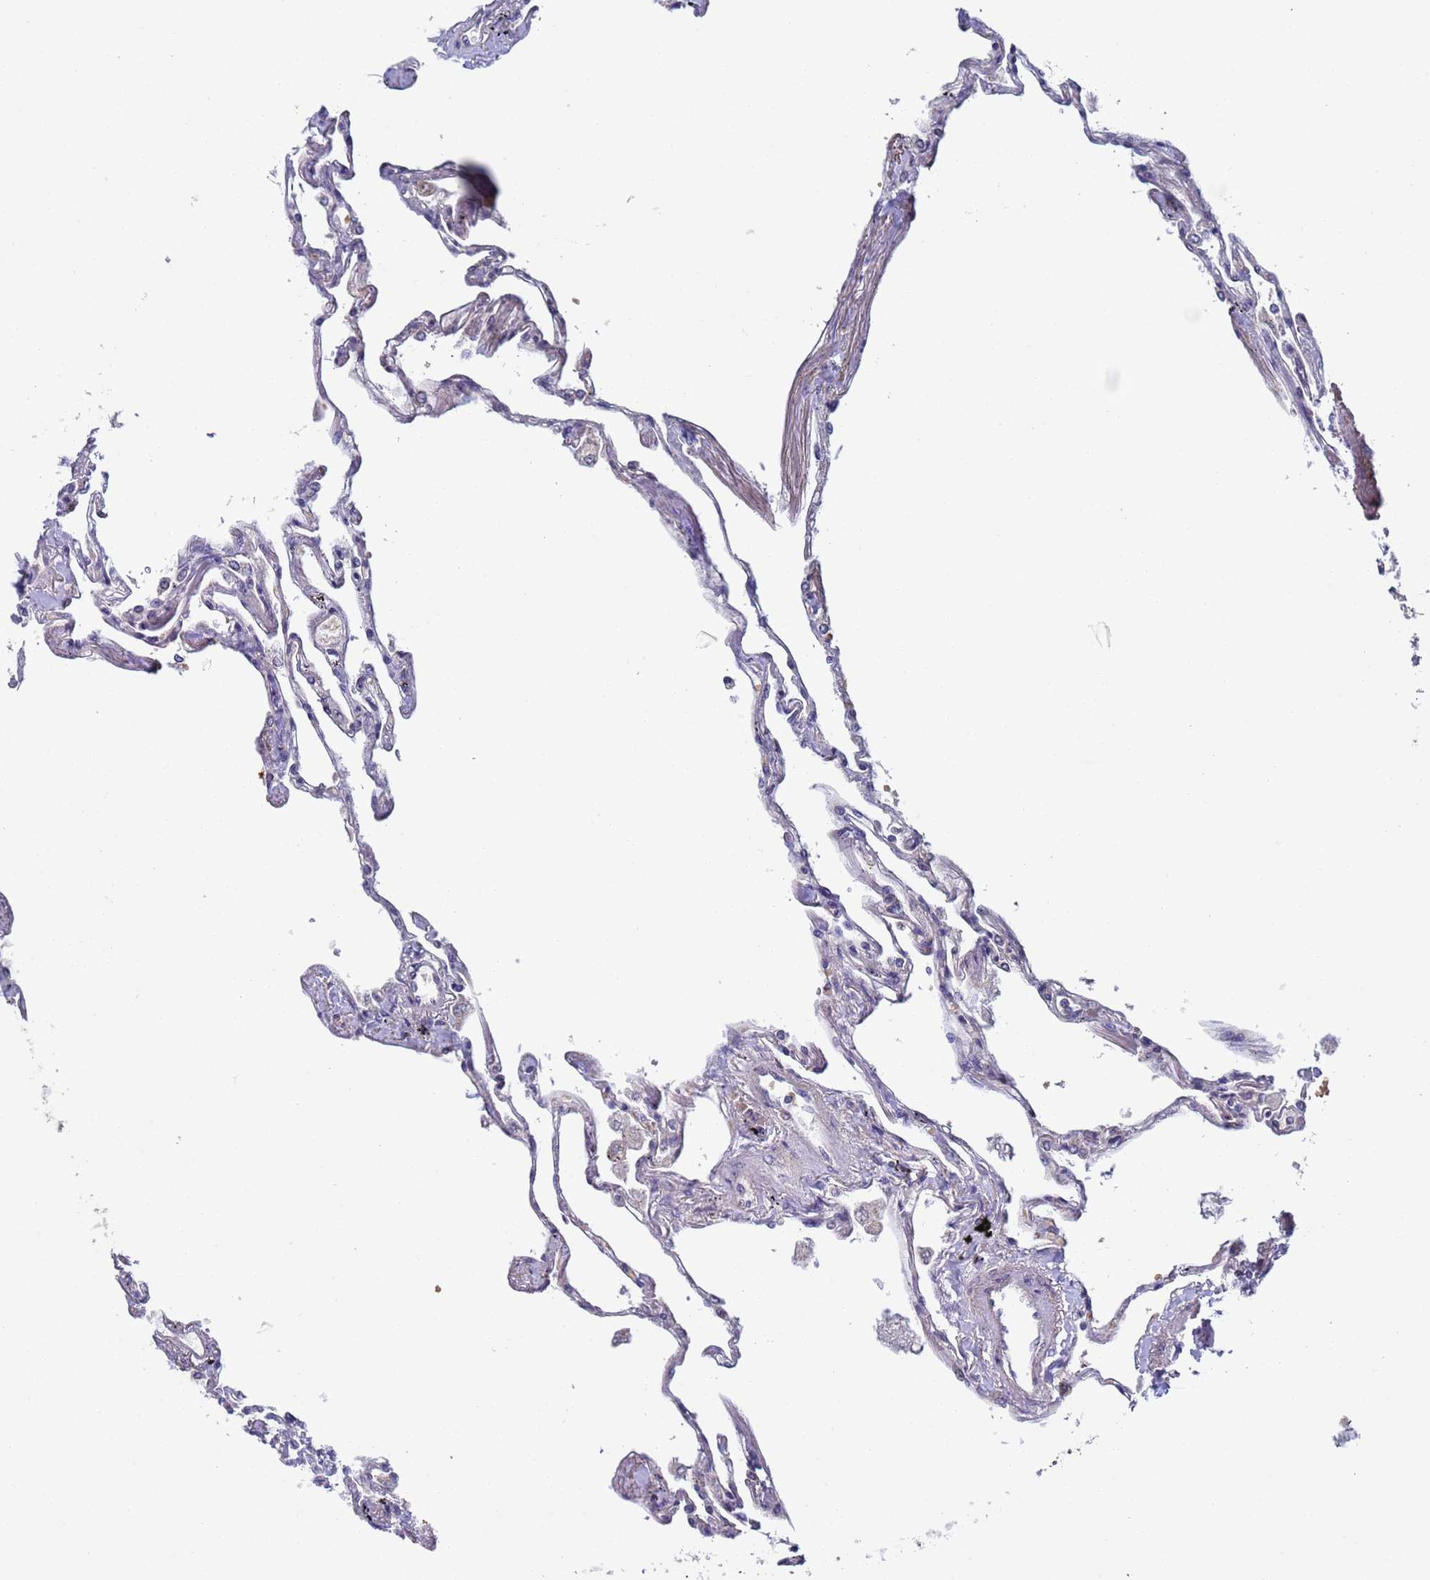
{"staining": {"intensity": "weak", "quantity": "<25%", "location": "cytoplasmic/membranous"}, "tissue": "lung", "cell_type": "Alveolar cells", "image_type": "normal", "snomed": [{"axis": "morphology", "description": "Normal tissue, NOS"}, {"axis": "topography", "description": "Lung"}], "caption": "IHC of normal human lung demonstrates no expression in alveolar cells.", "gene": "CLHC1", "patient": {"sex": "female", "age": 67}}